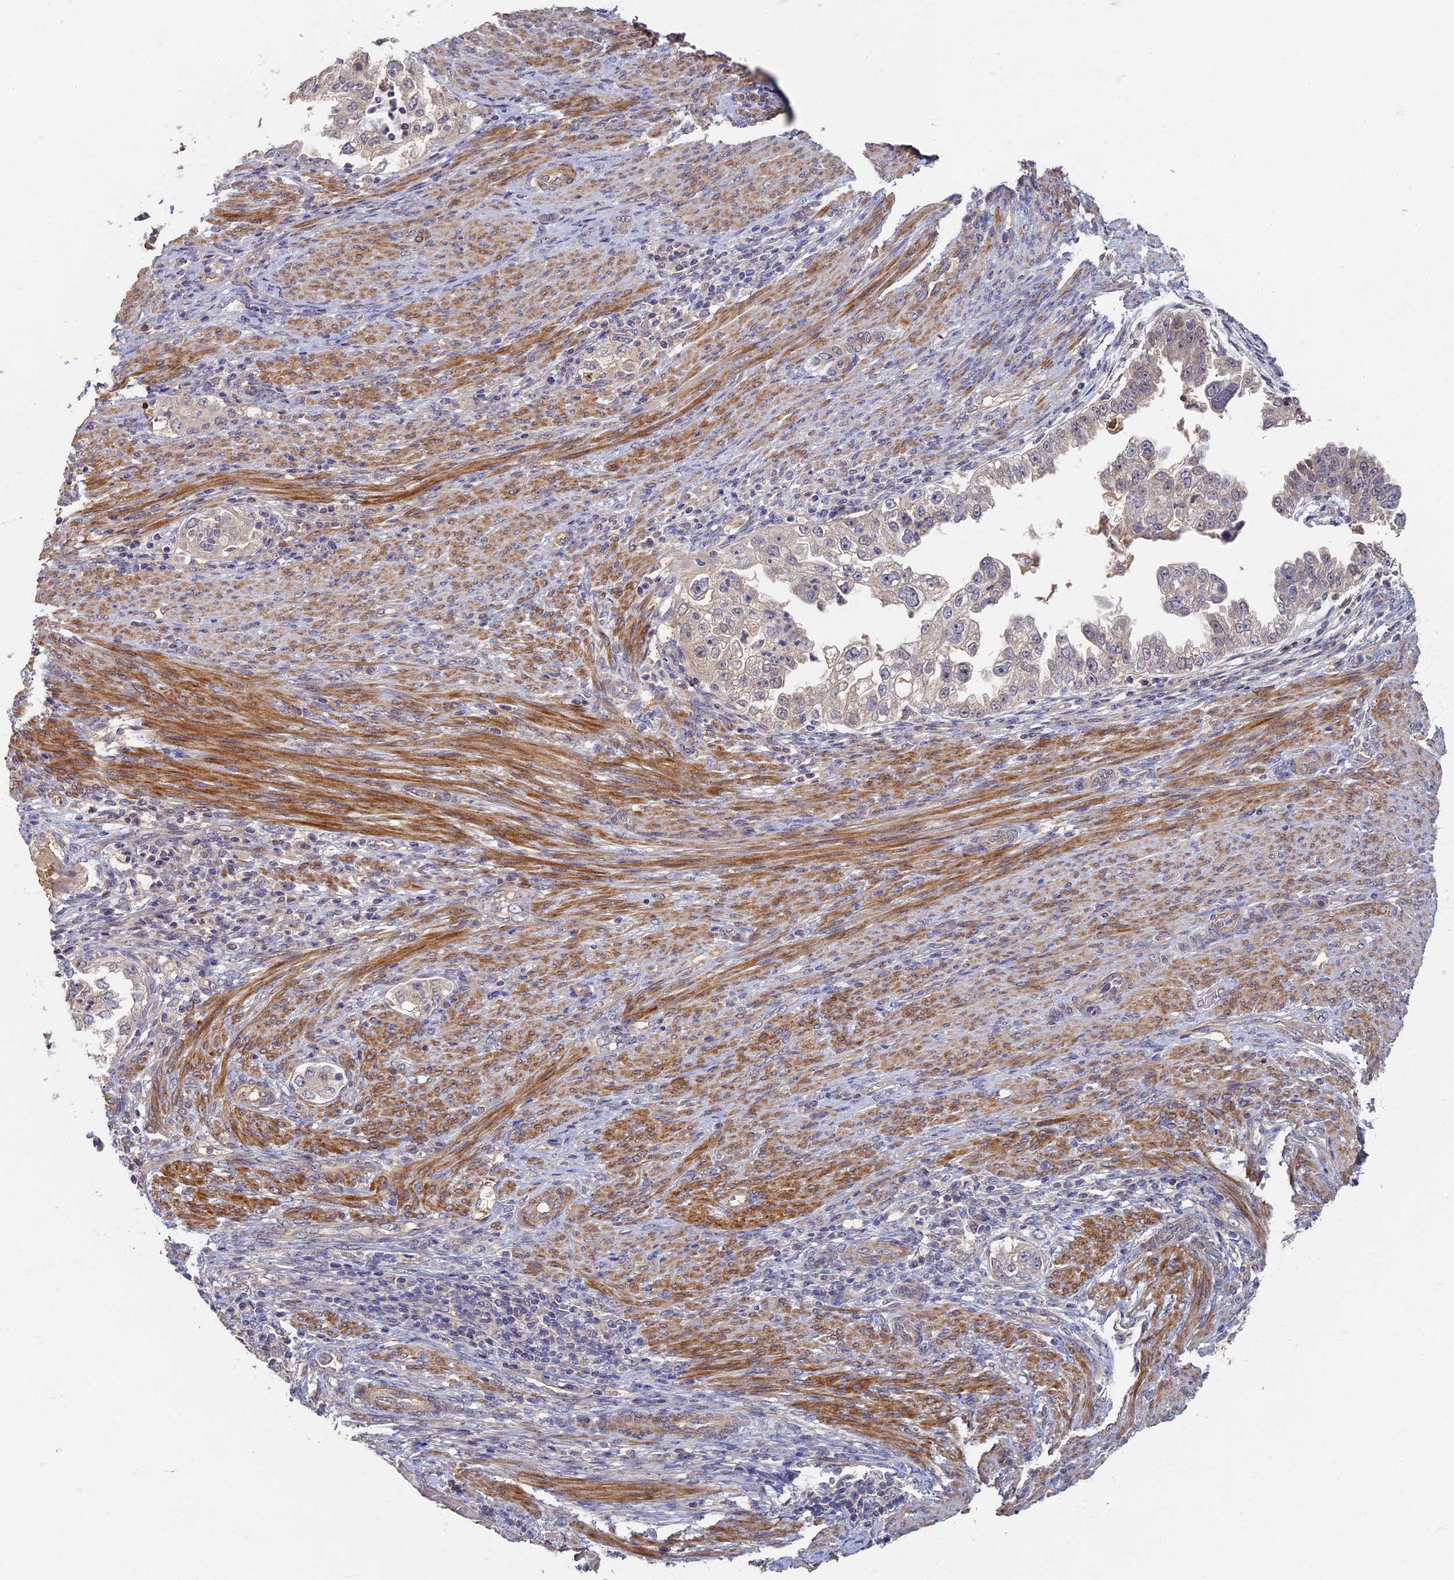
{"staining": {"intensity": "negative", "quantity": "none", "location": "none"}, "tissue": "endometrial cancer", "cell_type": "Tumor cells", "image_type": "cancer", "snomed": [{"axis": "morphology", "description": "Adenocarcinoma, NOS"}, {"axis": "topography", "description": "Endometrium"}], "caption": "Protein analysis of adenocarcinoma (endometrial) shows no significant expression in tumor cells. The staining was performed using DAB (3,3'-diaminobenzidine) to visualize the protein expression in brown, while the nuclei were stained in blue with hematoxylin (Magnification: 20x).", "gene": "RSPH3", "patient": {"sex": "female", "age": 85}}